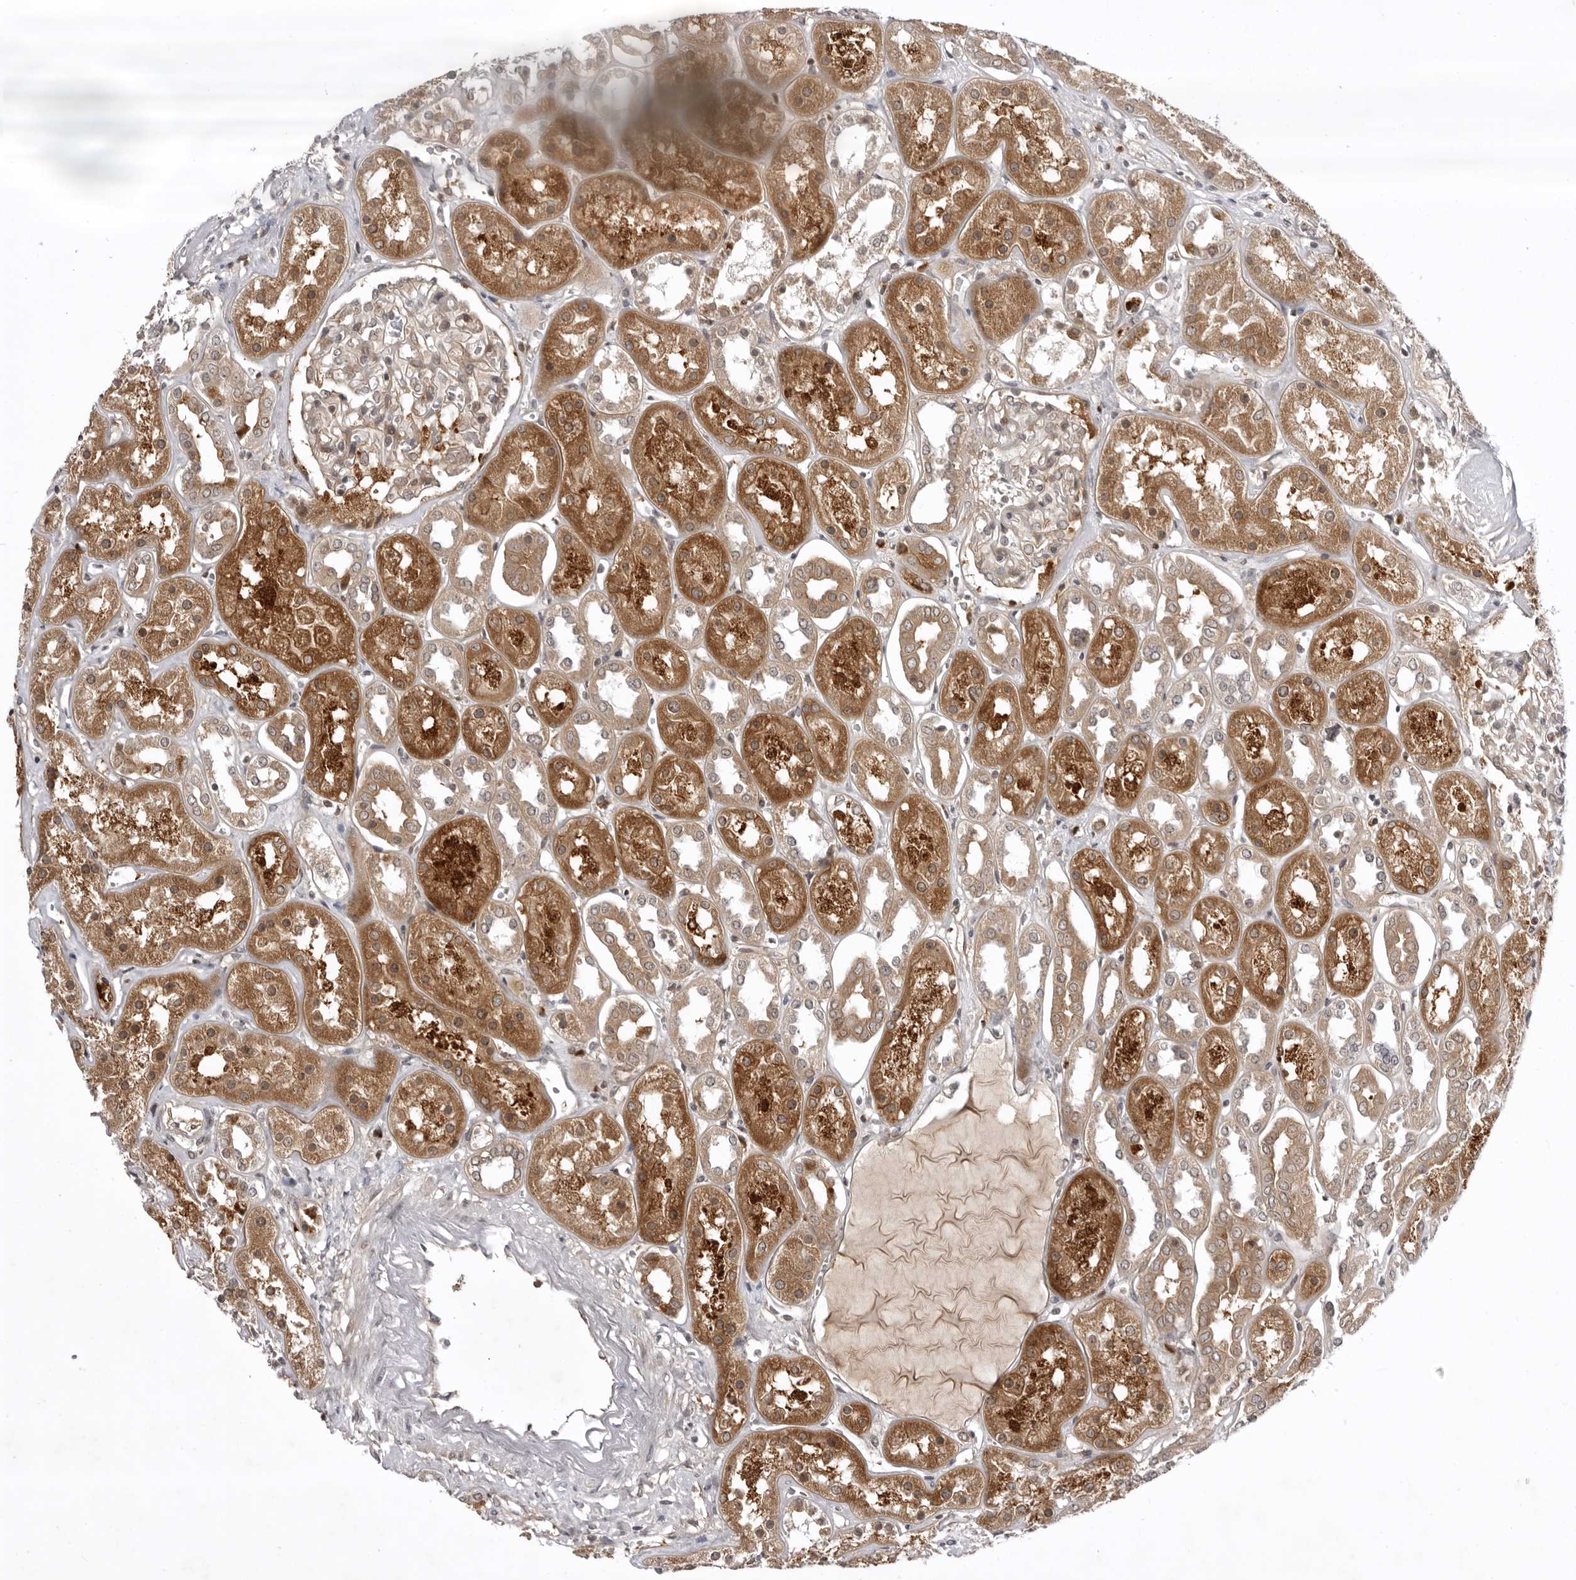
{"staining": {"intensity": "weak", "quantity": "25%-75%", "location": "cytoplasmic/membranous"}, "tissue": "kidney", "cell_type": "Cells in glomeruli", "image_type": "normal", "snomed": [{"axis": "morphology", "description": "Normal tissue, NOS"}, {"axis": "topography", "description": "Kidney"}], "caption": "IHC of benign human kidney shows low levels of weak cytoplasmic/membranous staining in about 25%-75% of cells in glomeruli.", "gene": "USP43", "patient": {"sex": "male", "age": 70}}